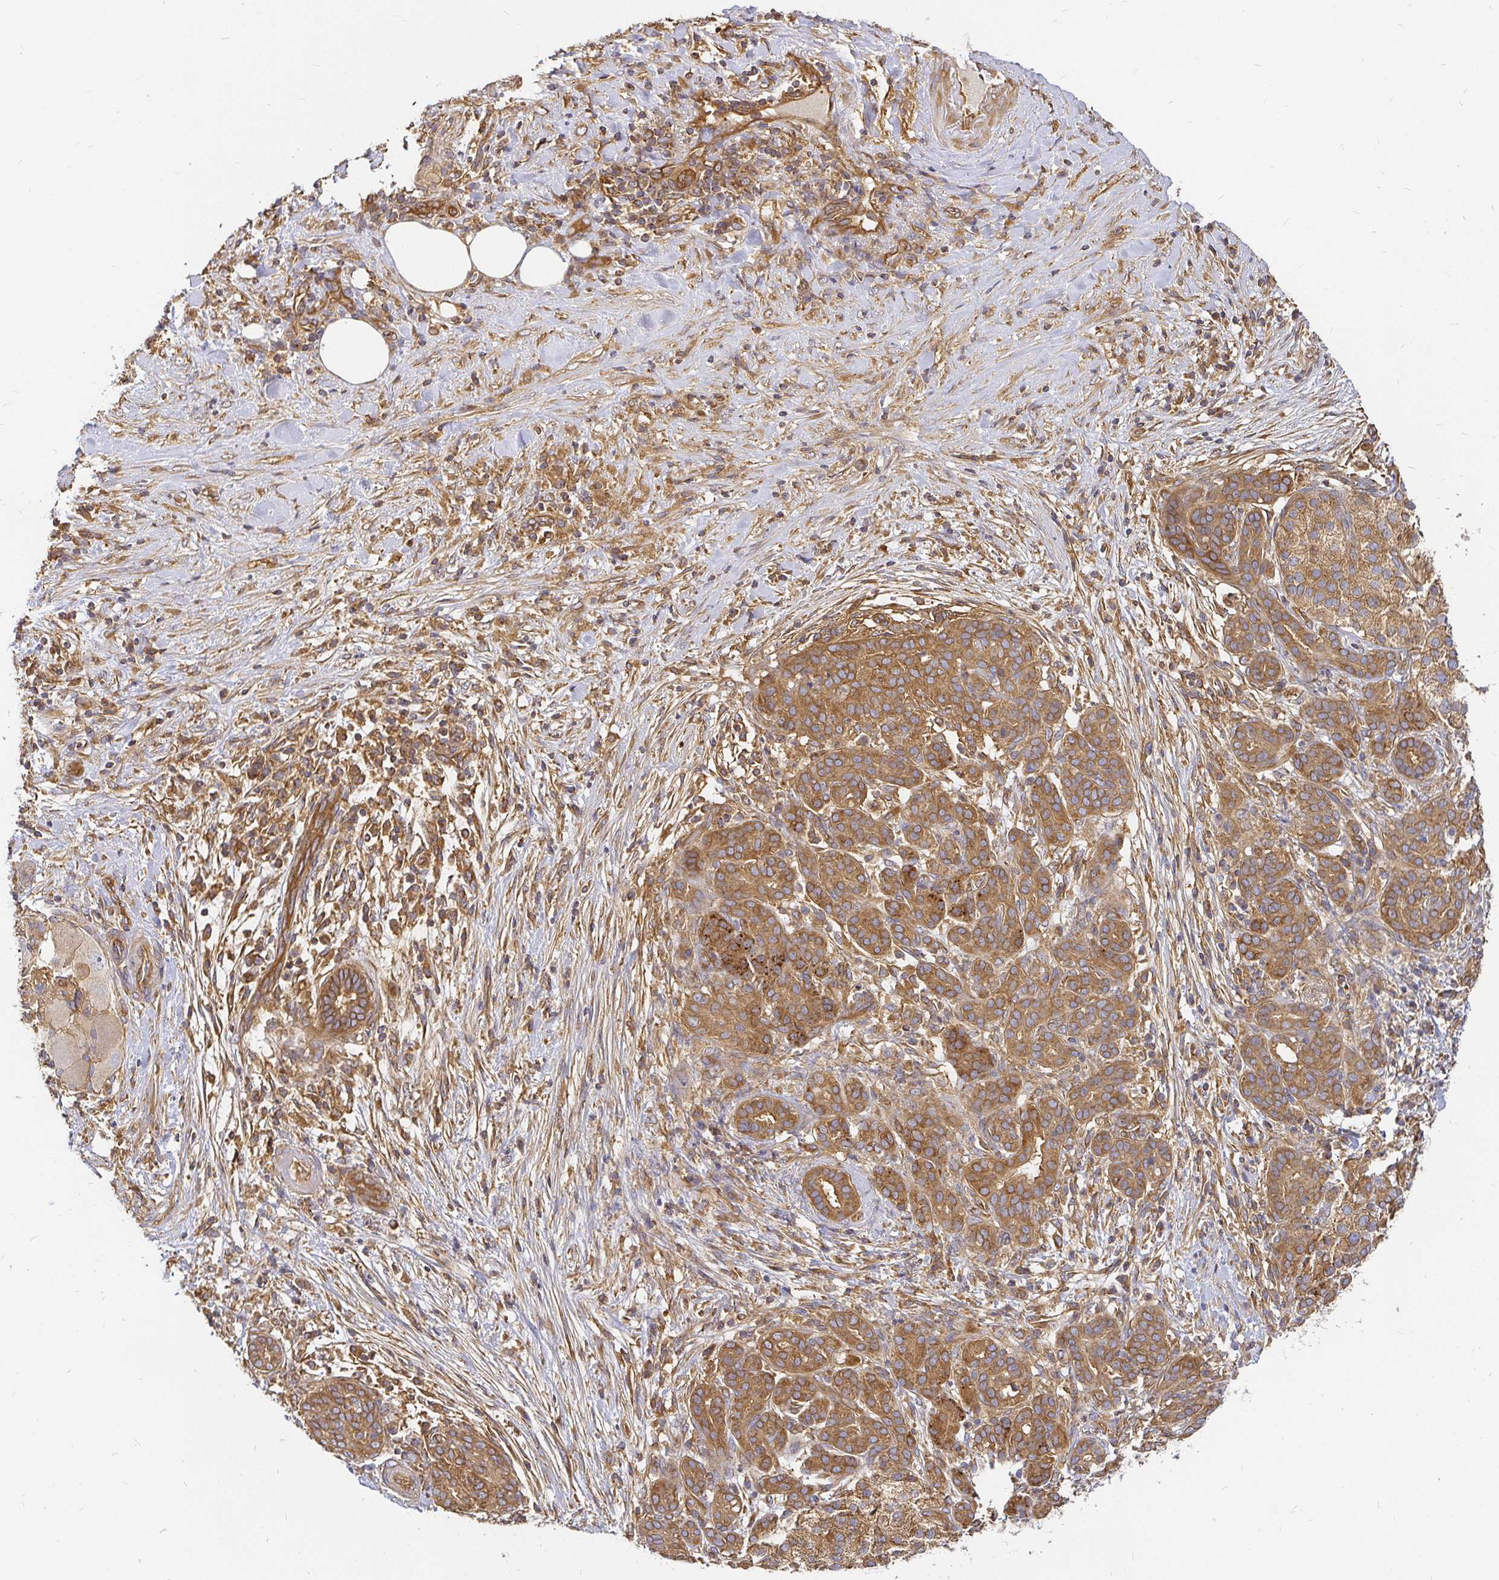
{"staining": {"intensity": "moderate", "quantity": ">75%", "location": "cytoplasmic/membranous"}, "tissue": "pancreatic cancer", "cell_type": "Tumor cells", "image_type": "cancer", "snomed": [{"axis": "morphology", "description": "Adenocarcinoma, NOS"}, {"axis": "topography", "description": "Pancreas"}], "caption": "Pancreatic cancer tissue displays moderate cytoplasmic/membranous positivity in about >75% of tumor cells, visualized by immunohistochemistry.", "gene": "KIF5B", "patient": {"sex": "male", "age": 44}}